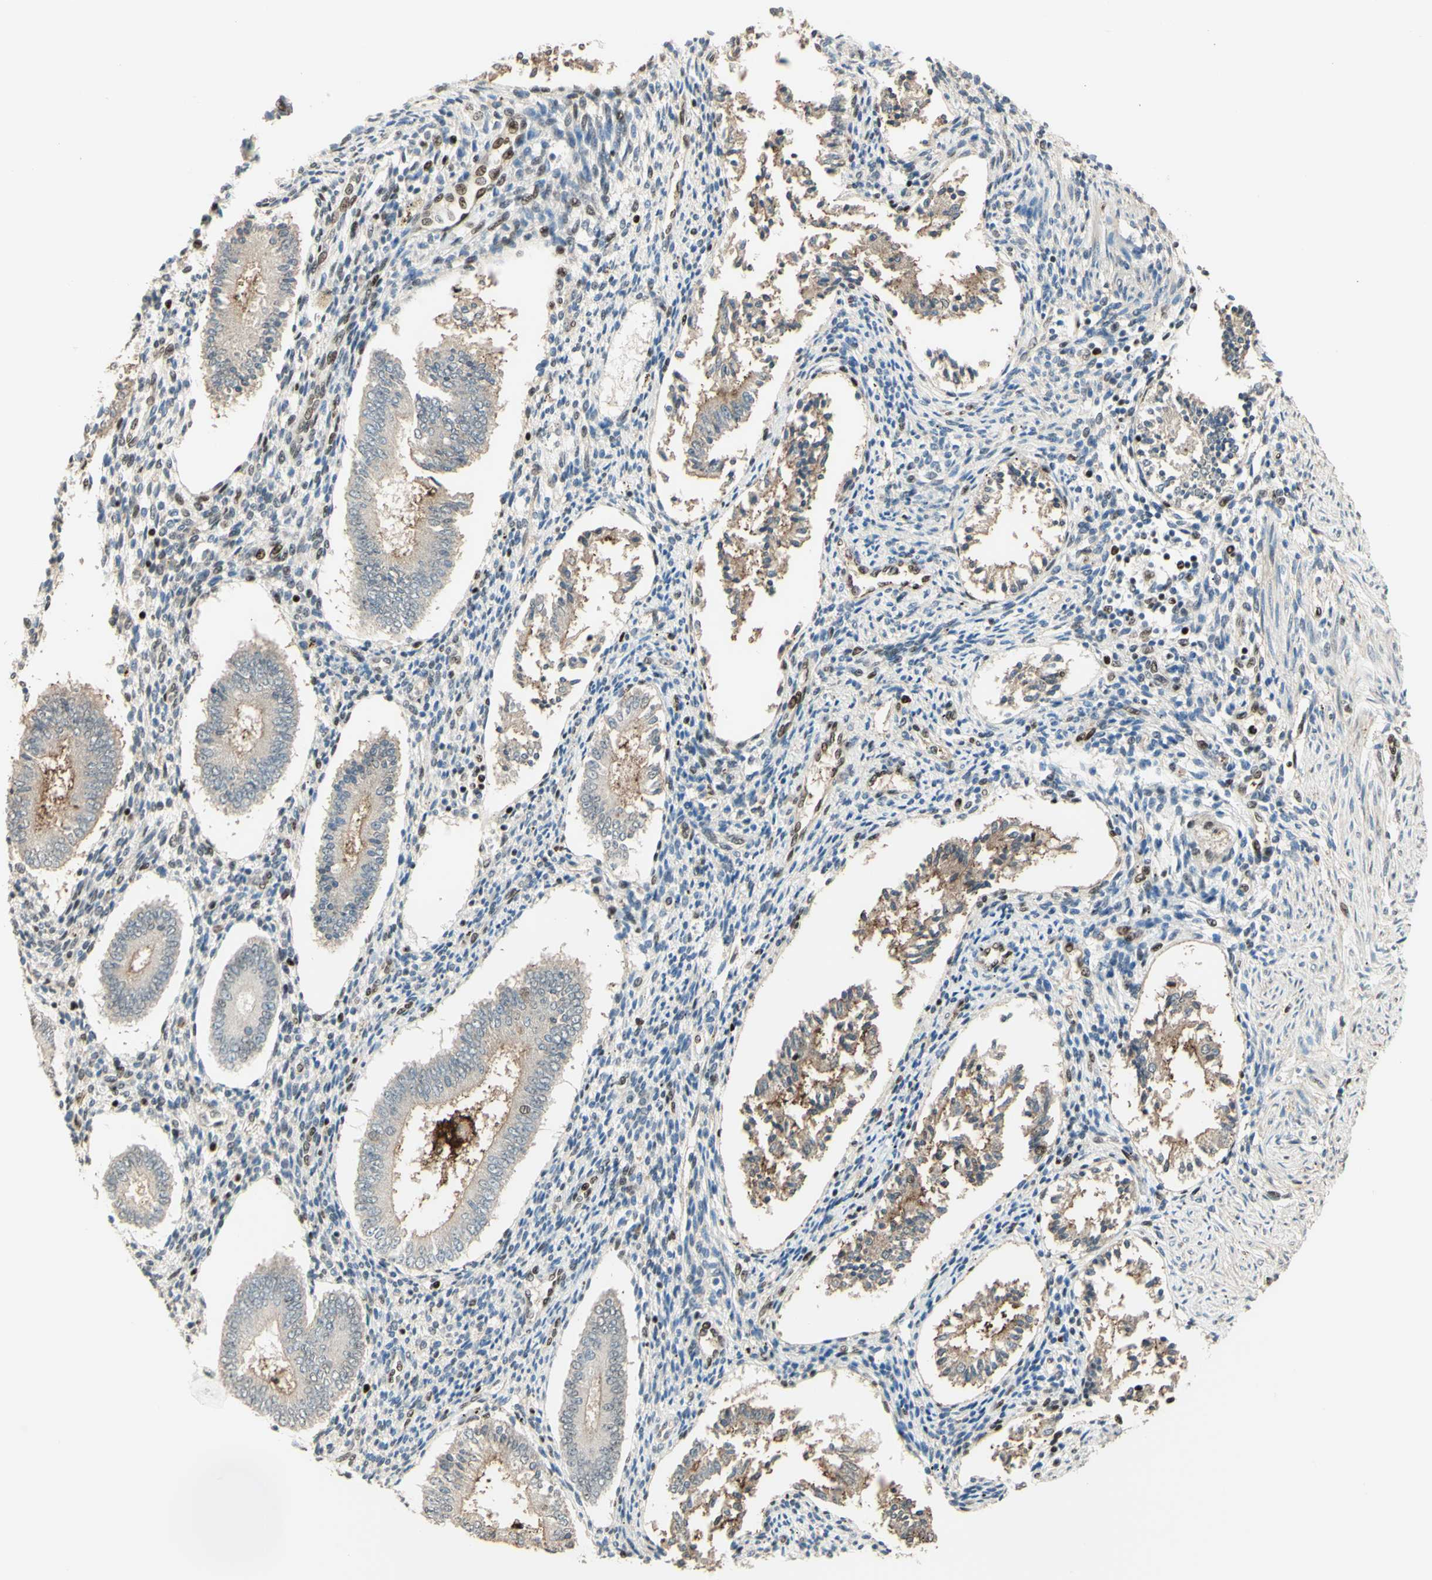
{"staining": {"intensity": "strong", "quantity": "25%-75%", "location": "nuclear"}, "tissue": "endometrium", "cell_type": "Cells in endometrial stroma", "image_type": "normal", "snomed": [{"axis": "morphology", "description": "Normal tissue, NOS"}, {"axis": "topography", "description": "Endometrium"}], "caption": "Brown immunohistochemical staining in benign endometrium exhibits strong nuclear expression in about 25%-75% of cells in endometrial stroma.", "gene": "CDKL5", "patient": {"sex": "female", "age": 42}}